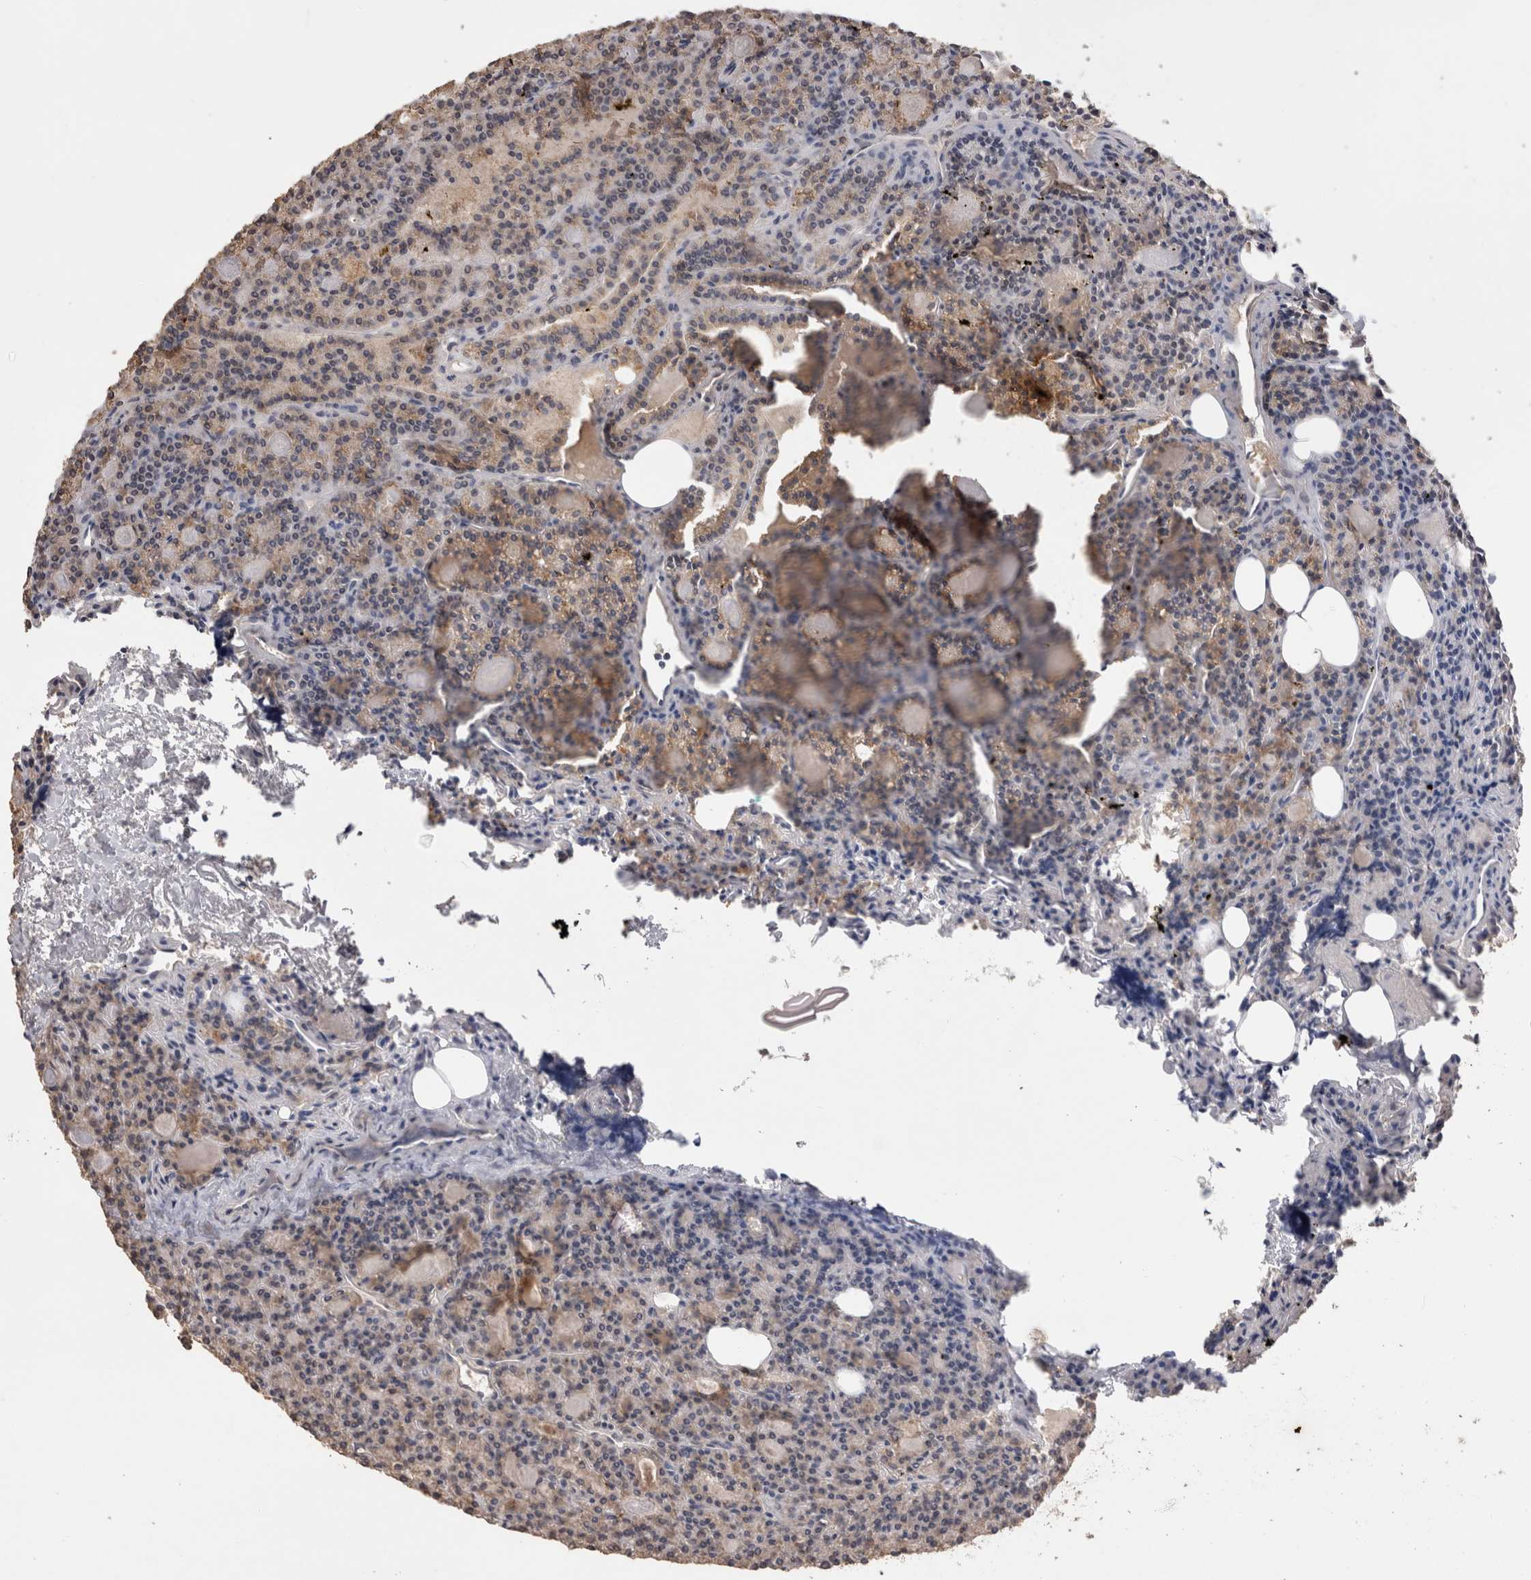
{"staining": {"intensity": "weak", "quantity": "25%-75%", "location": "cytoplasmic/membranous"}, "tissue": "parathyroid gland", "cell_type": "Glandular cells", "image_type": "normal", "snomed": [{"axis": "morphology", "description": "Normal tissue, NOS"}, {"axis": "morphology", "description": "Adenoma, NOS"}, {"axis": "topography", "description": "Parathyroid gland"}], "caption": "The image reveals immunohistochemical staining of normal parathyroid gland. There is weak cytoplasmic/membranous positivity is identified in about 25%-75% of glandular cells. The protein of interest is shown in brown color, while the nuclei are stained blue.", "gene": "CDH6", "patient": {"sex": "female", "age": 57}}